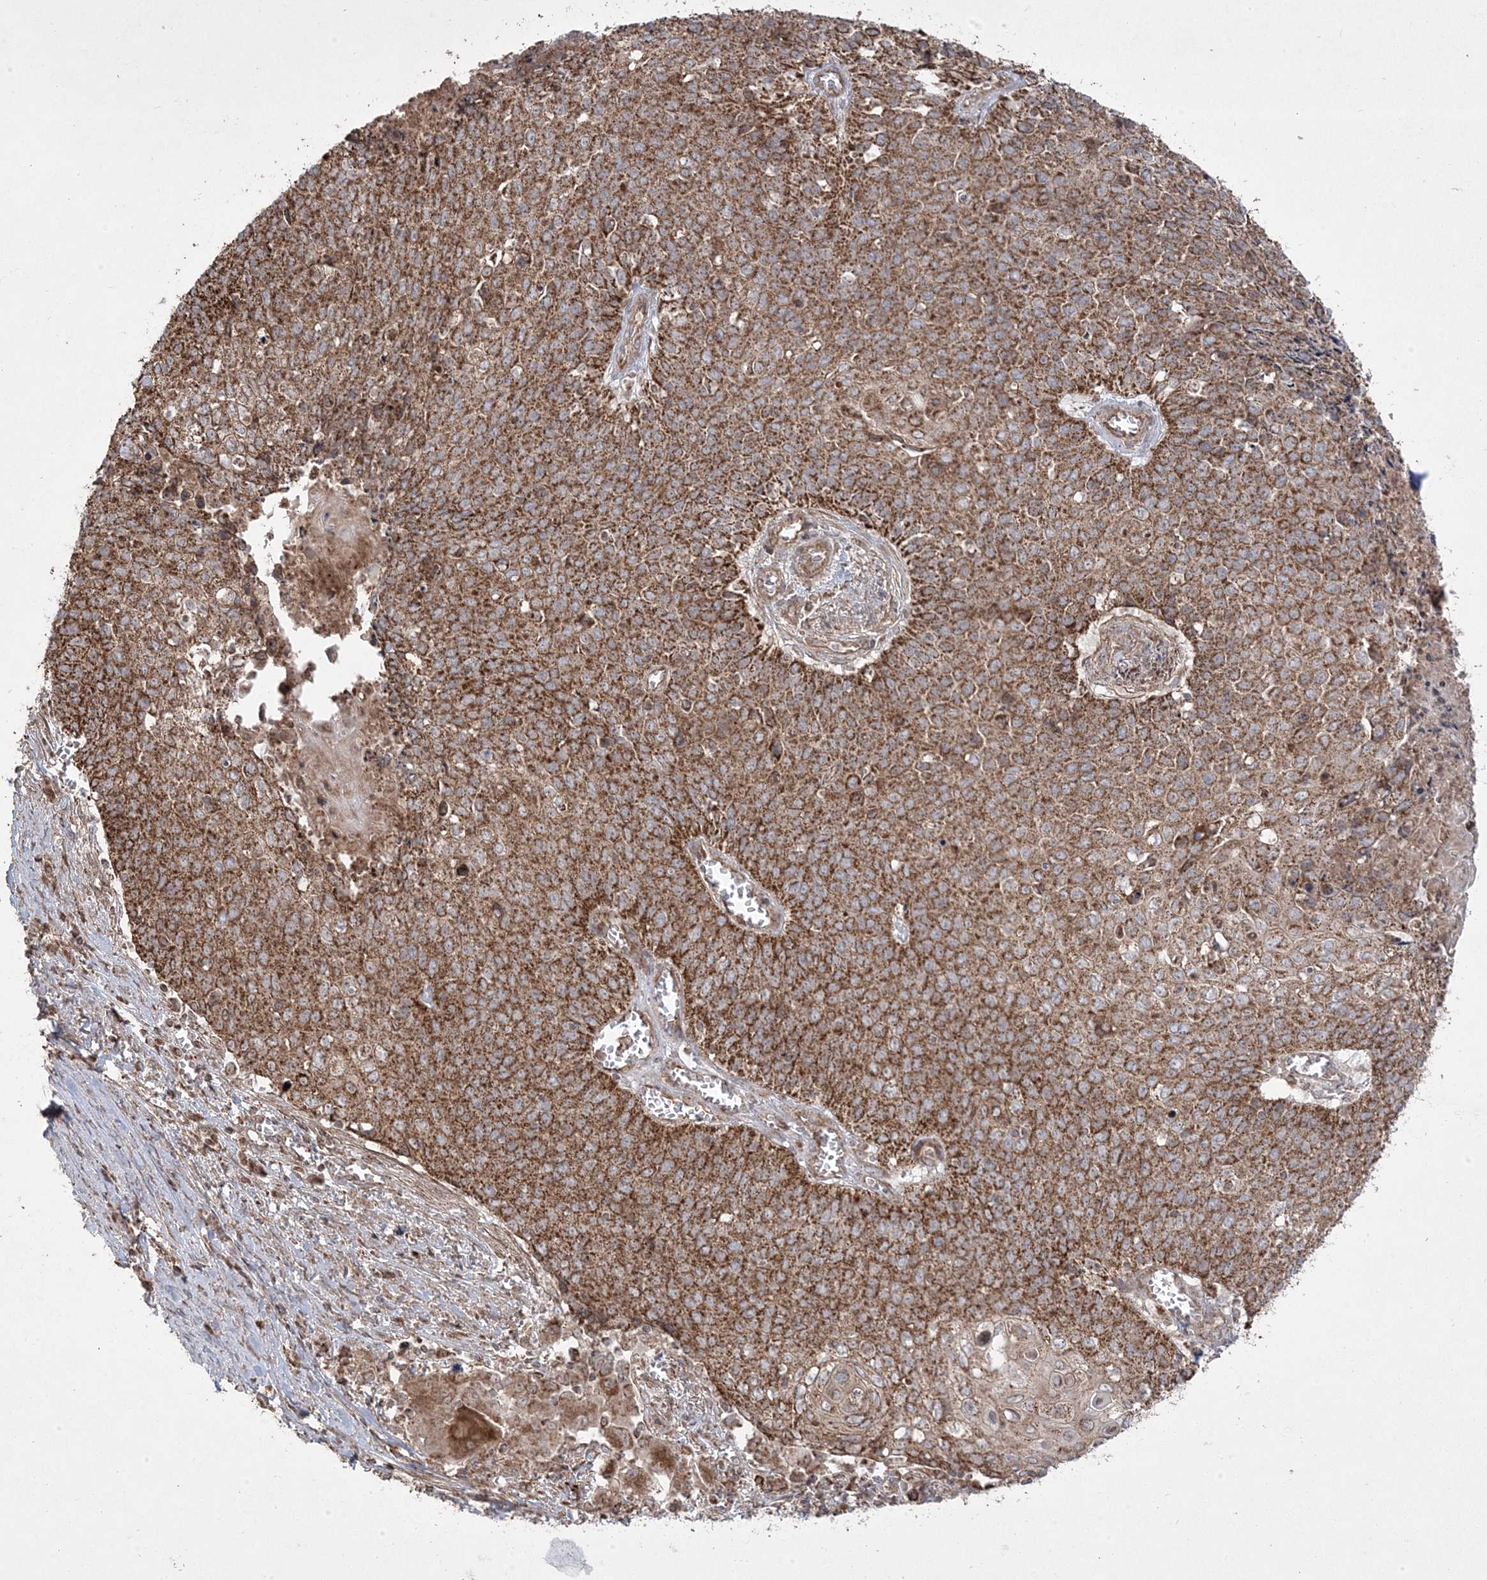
{"staining": {"intensity": "strong", "quantity": ">75%", "location": "cytoplasmic/membranous"}, "tissue": "cervical cancer", "cell_type": "Tumor cells", "image_type": "cancer", "snomed": [{"axis": "morphology", "description": "Squamous cell carcinoma, NOS"}, {"axis": "topography", "description": "Cervix"}], "caption": "A high amount of strong cytoplasmic/membranous positivity is seen in approximately >75% of tumor cells in cervical squamous cell carcinoma tissue.", "gene": "CLUAP1", "patient": {"sex": "female", "age": 39}}